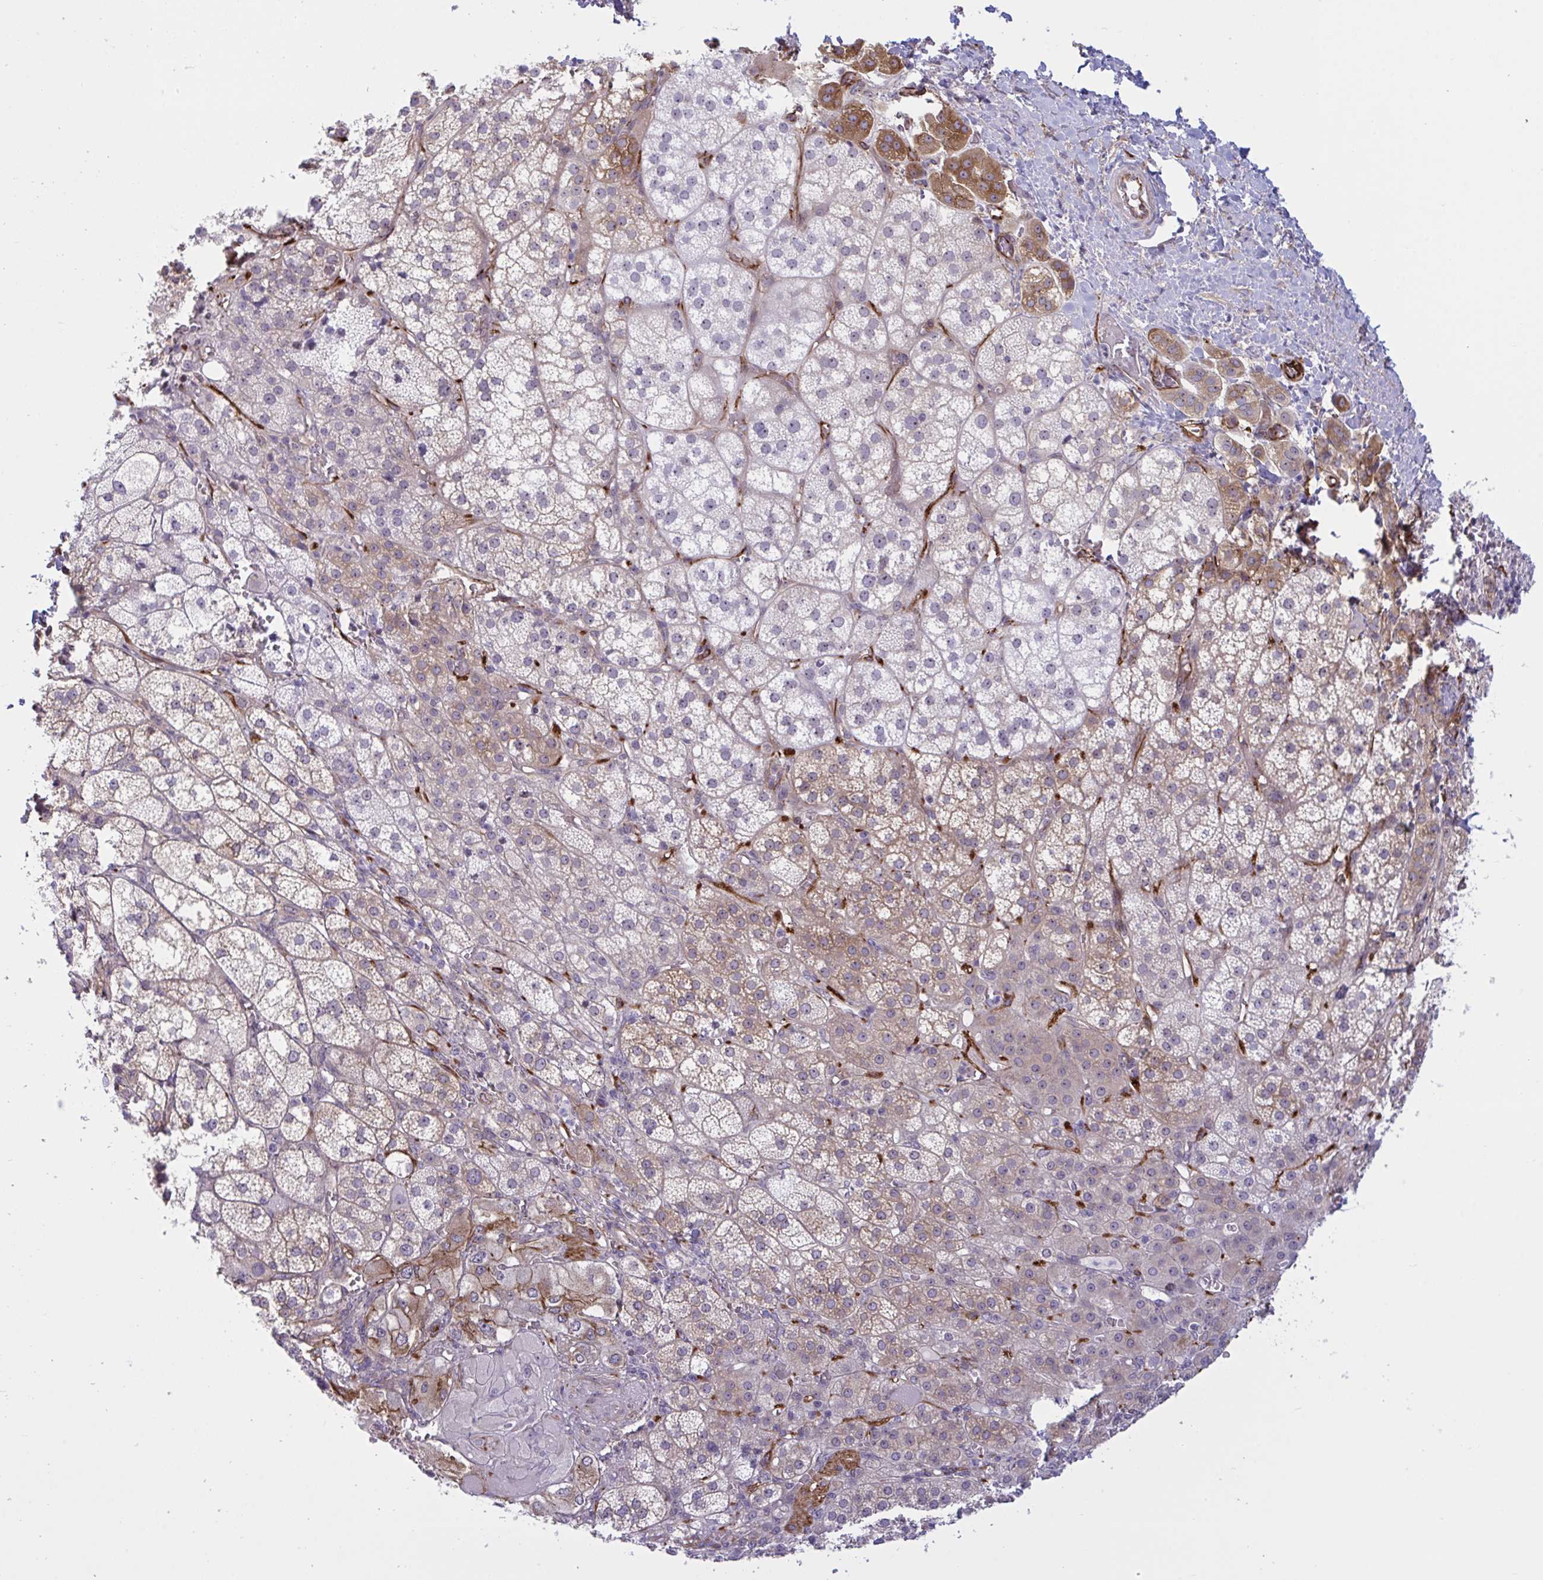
{"staining": {"intensity": "moderate", "quantity": "25%-75%", "location": "cytoplasmic/membranous"}, "tissue": "adrenal gland", "cell_type": "Glandular cells", "image_type": "normal", "snomed": [{"axis": "morphology", "description": "Normal tissue, NOS"}, {"axis": "topography", "description": "Adrenal gland"}], "caption": "Moderate cytoplasmic/membranous protein staining is identified in approximately 25%-75% of glandular cells in adrenal gland.", "gene": "PRRT4", "patient": {"sex": "female", "age": 60}}